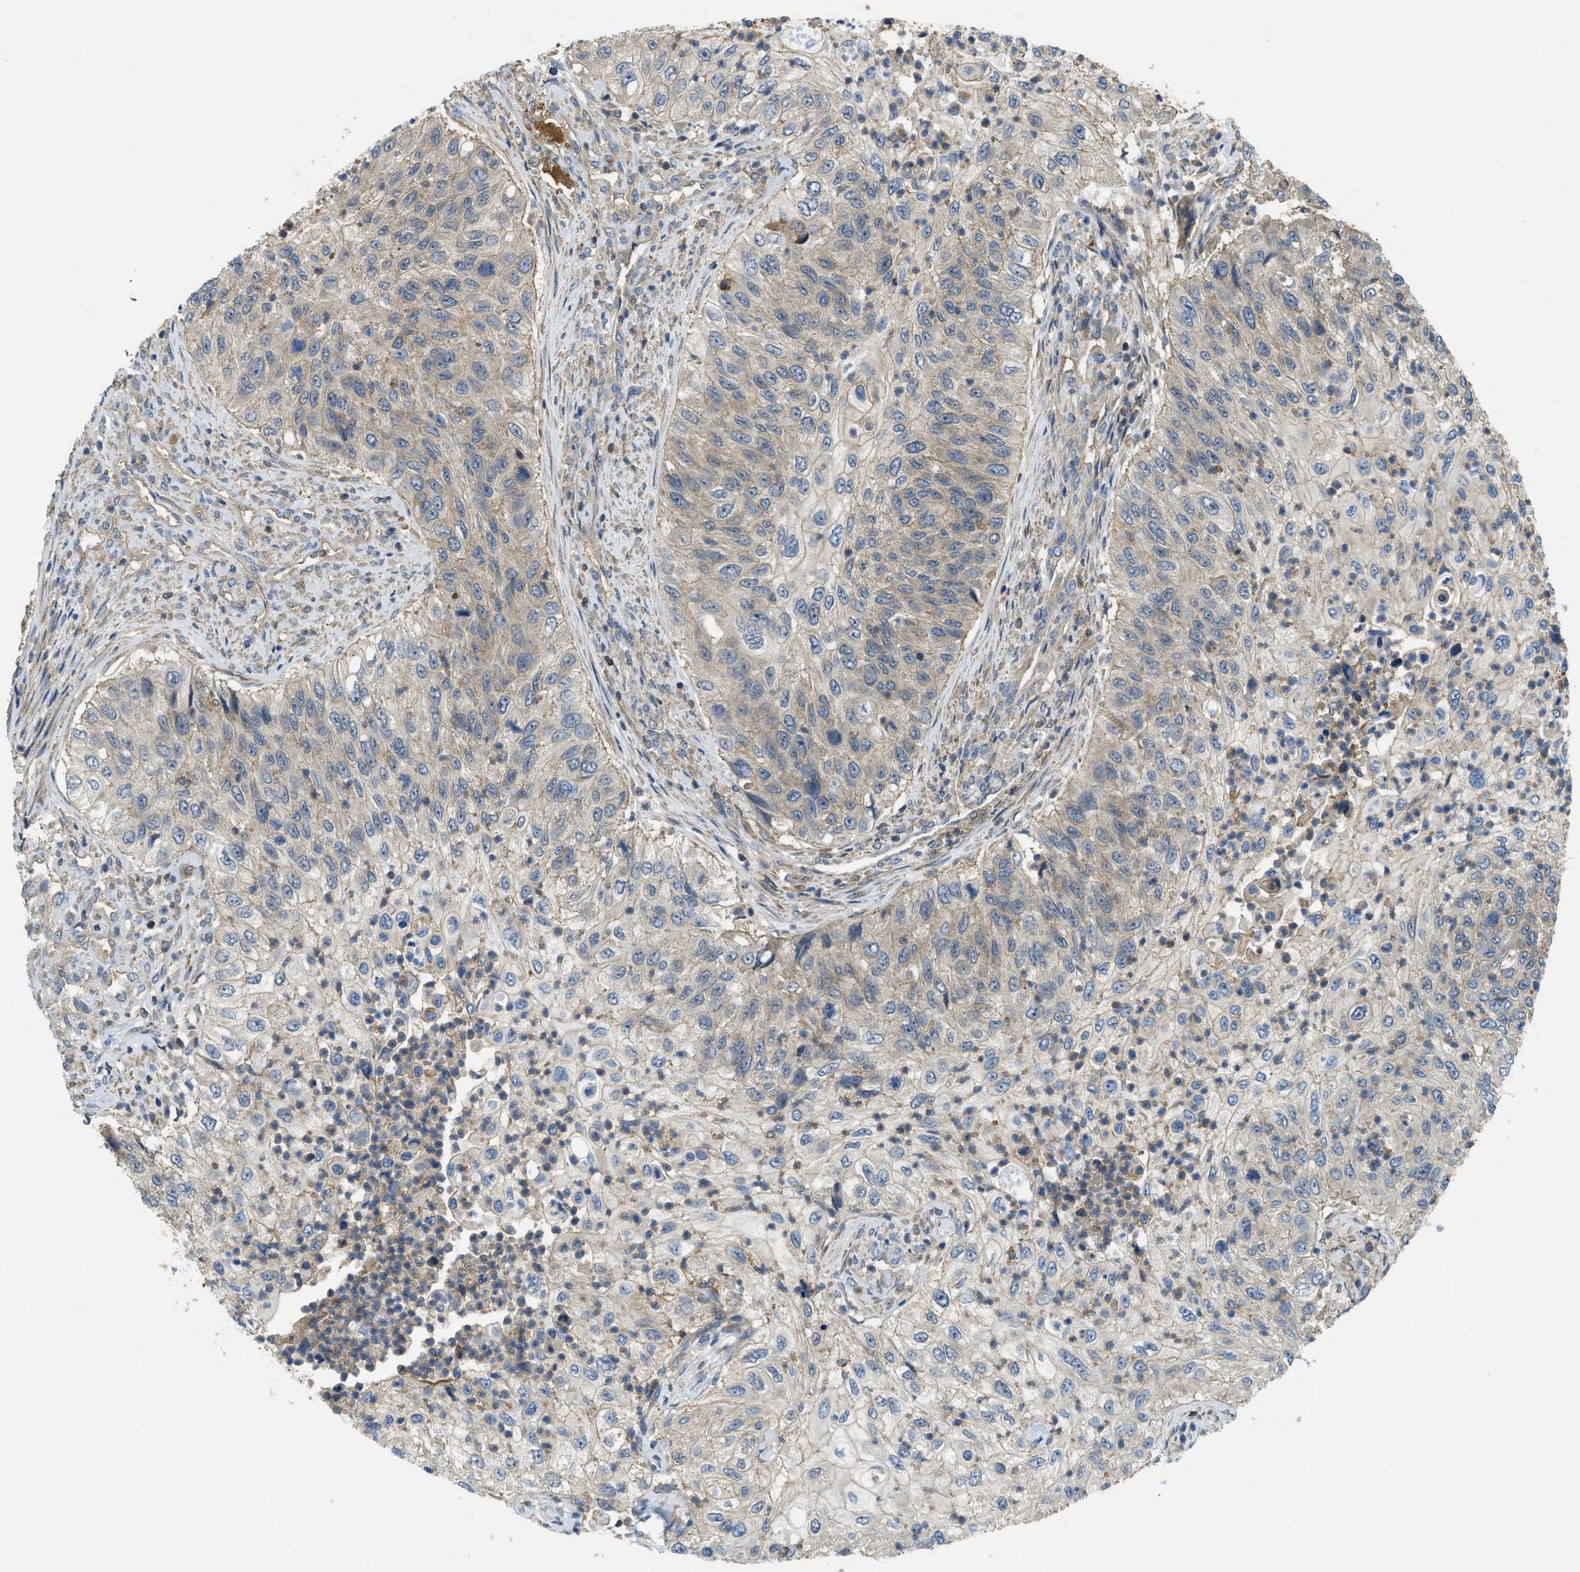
{"staining": {"intensity": "weak", "quantity": "<25%", "location": "cytoplasmic/membranous"}, "tissue": "urothelial cancer", "cell_type": "Tumor cells", "image_type": "cancer", "snomed": [{"axis": "morphology", "description": "Urothelial carcinoma, High grade"}, {"axis": "topography", "description": "Urinary bladder"}], "caption": "DAB (3,3'-diaminobenzidine) immunohistochemical staining of urothelial carcinoma (high-grade) shows no significant staining in tumor cells.", "gene": "BAG4", "patient": {"sex": "female", "age": 60}}